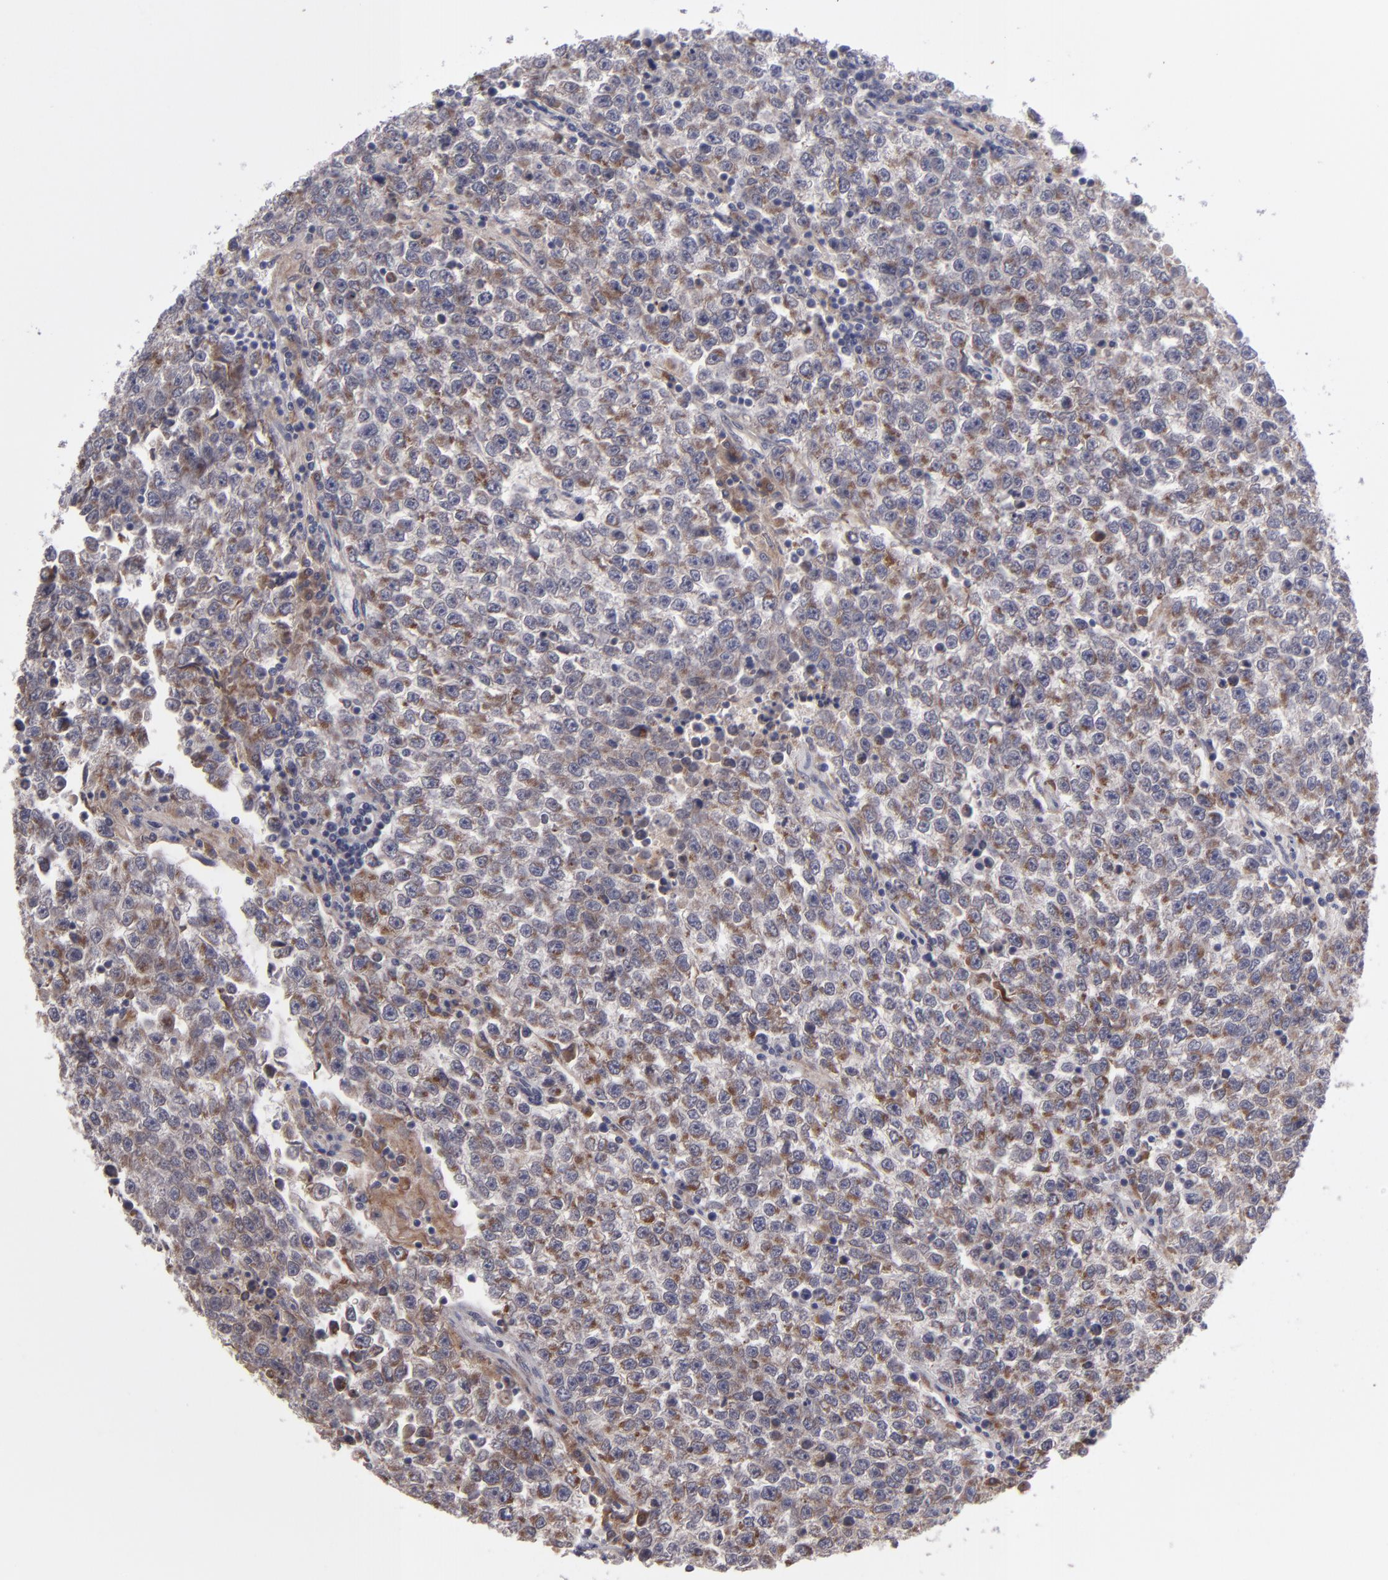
{"staining": {"intensity": "moderate", "quantity": ">75%", "location": "cytoplasmic/membranous"}, "tissue": "testis cancer", "cell_type": "Tumor cells", "image_type": "cancer", "snomed": [{"axis": "morphology", "description": "Seminoma, NOS"}, {"axis": "topography", "description": "Testis"}], "caption": "Protein staining by immunohistochemistry (IHC) shows moderate cytoplasmic/membranous staining in approximately >75% of tumor cells in testis seminoma. Immunohistochemistry stains the protein of interest in brown and the nuclei are stained blue.", "gene": "IL12A", "patient": {"sex": "male", "age": 36}}